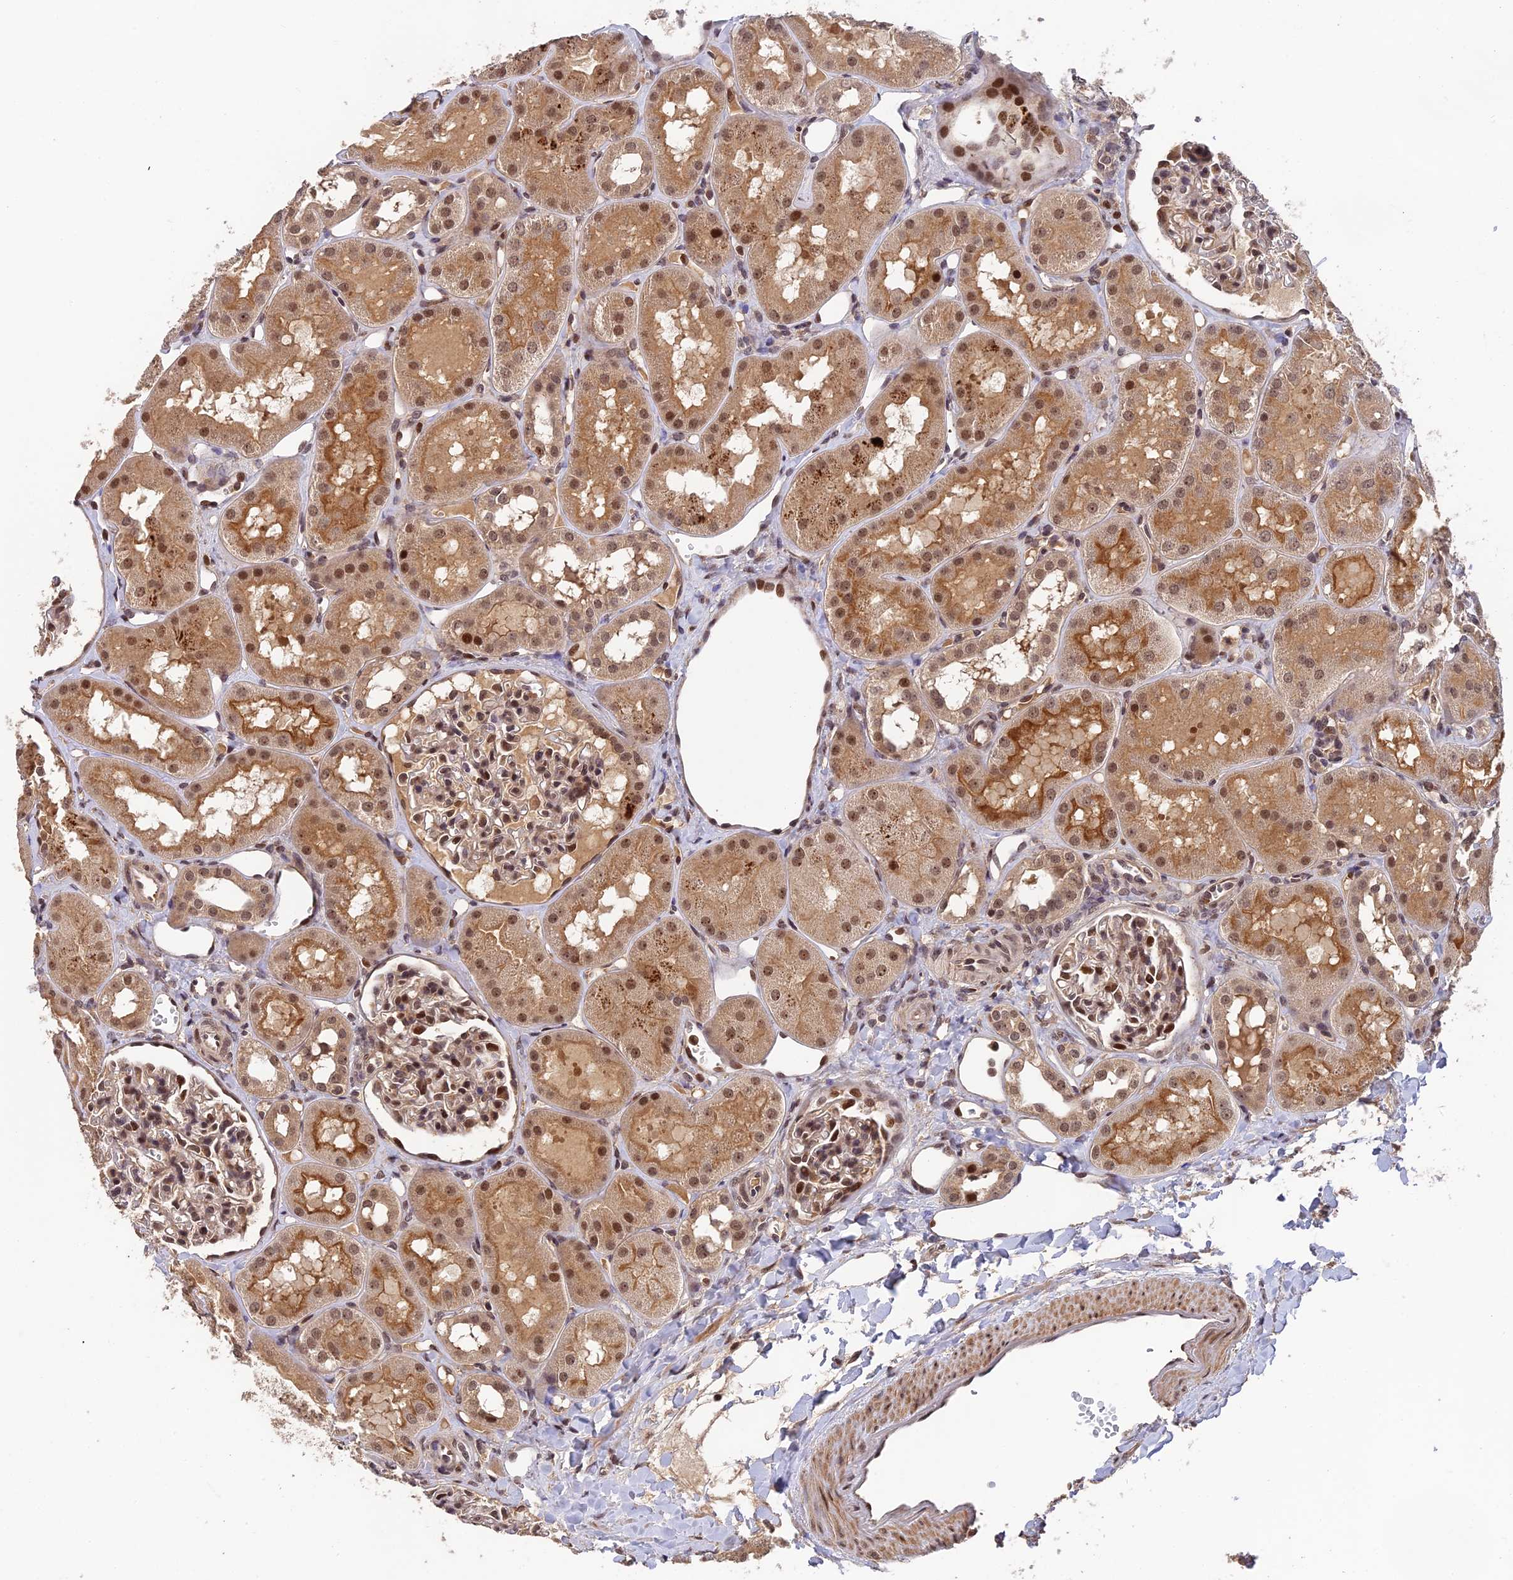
{"staining": {"intensity": "moderate", "quantity": ">75%", "location": "nuclear"}, "tissue": "kidney", "cell_type": "Cells in glomeruli", "image_type": "normal", "snomed": [{"axis": "morphology", "description": "Normal tissue, NOS"}, {"axis": "topography", "description": "Kidney"}], "caption": "IHC histopathology image of normal kidney stained for a protein (brown), which reveals medium levels of moderate nuclear staining in approximately >75% of cells in glomeruli.", "gene": "OSBPL1A", "patient": {"sex": "male", "age": 16}}